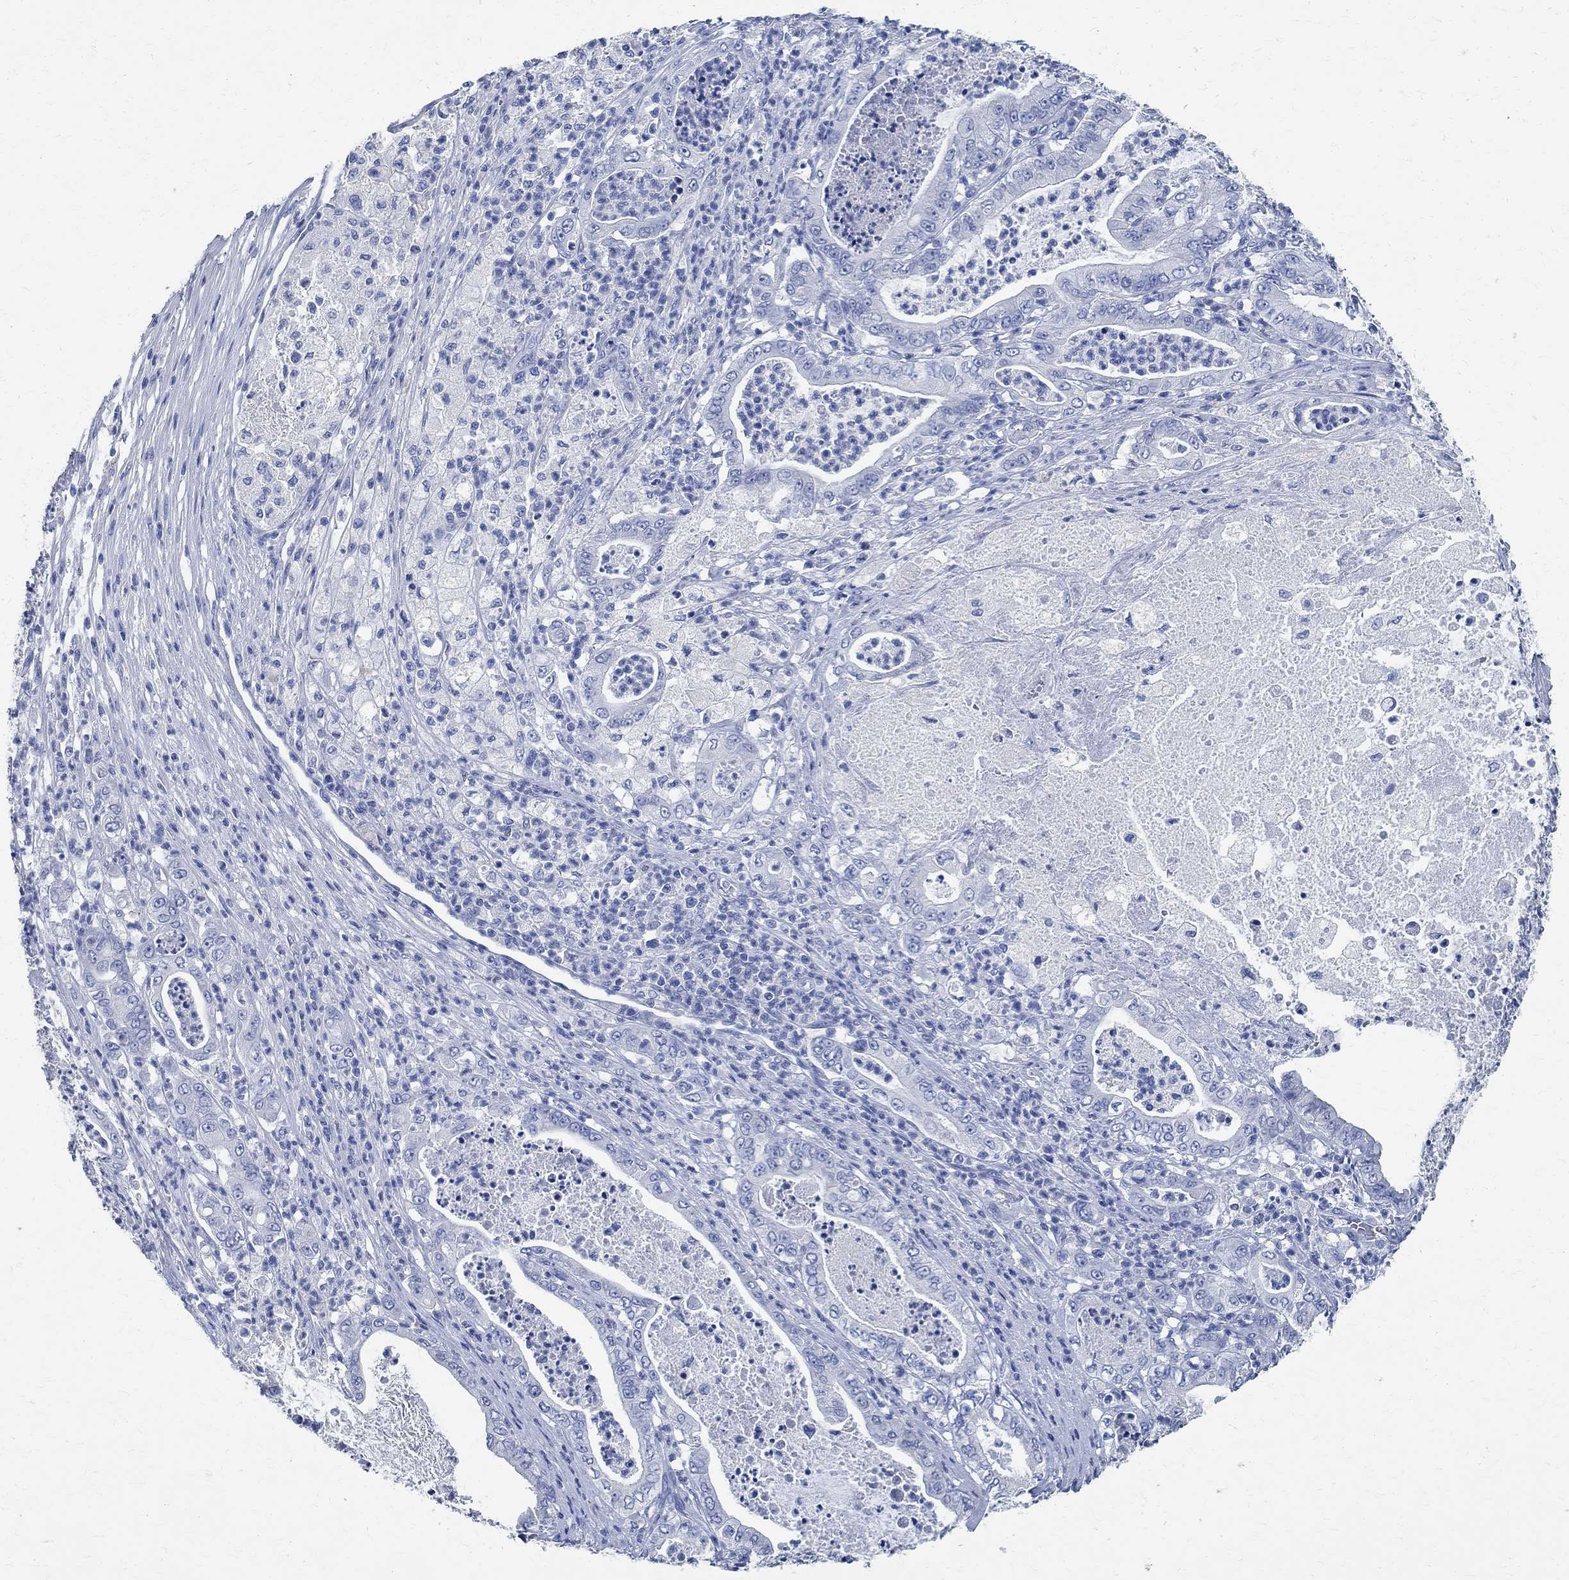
{"staining": {"intensity": "negative", "quantity": "none", "location": "none"}, "tissue": "pancreatic cancer", "cell_type": "Tumor cells", "image_type": "cancer", "snomed": [{"axis": "morphology", "description": "Adenocarcinoma, NOS"}, {"axis": "topography", "description": "Pancreas"}], "caption": "An immunohistochemistry (IHC) image of pancreatic adenocarcinoma is shown. There is no staining in tumor cells of pancreatic adenocarcinoma.", "gene": "PRX", "patient": {"sex": "male", "age": 71}}